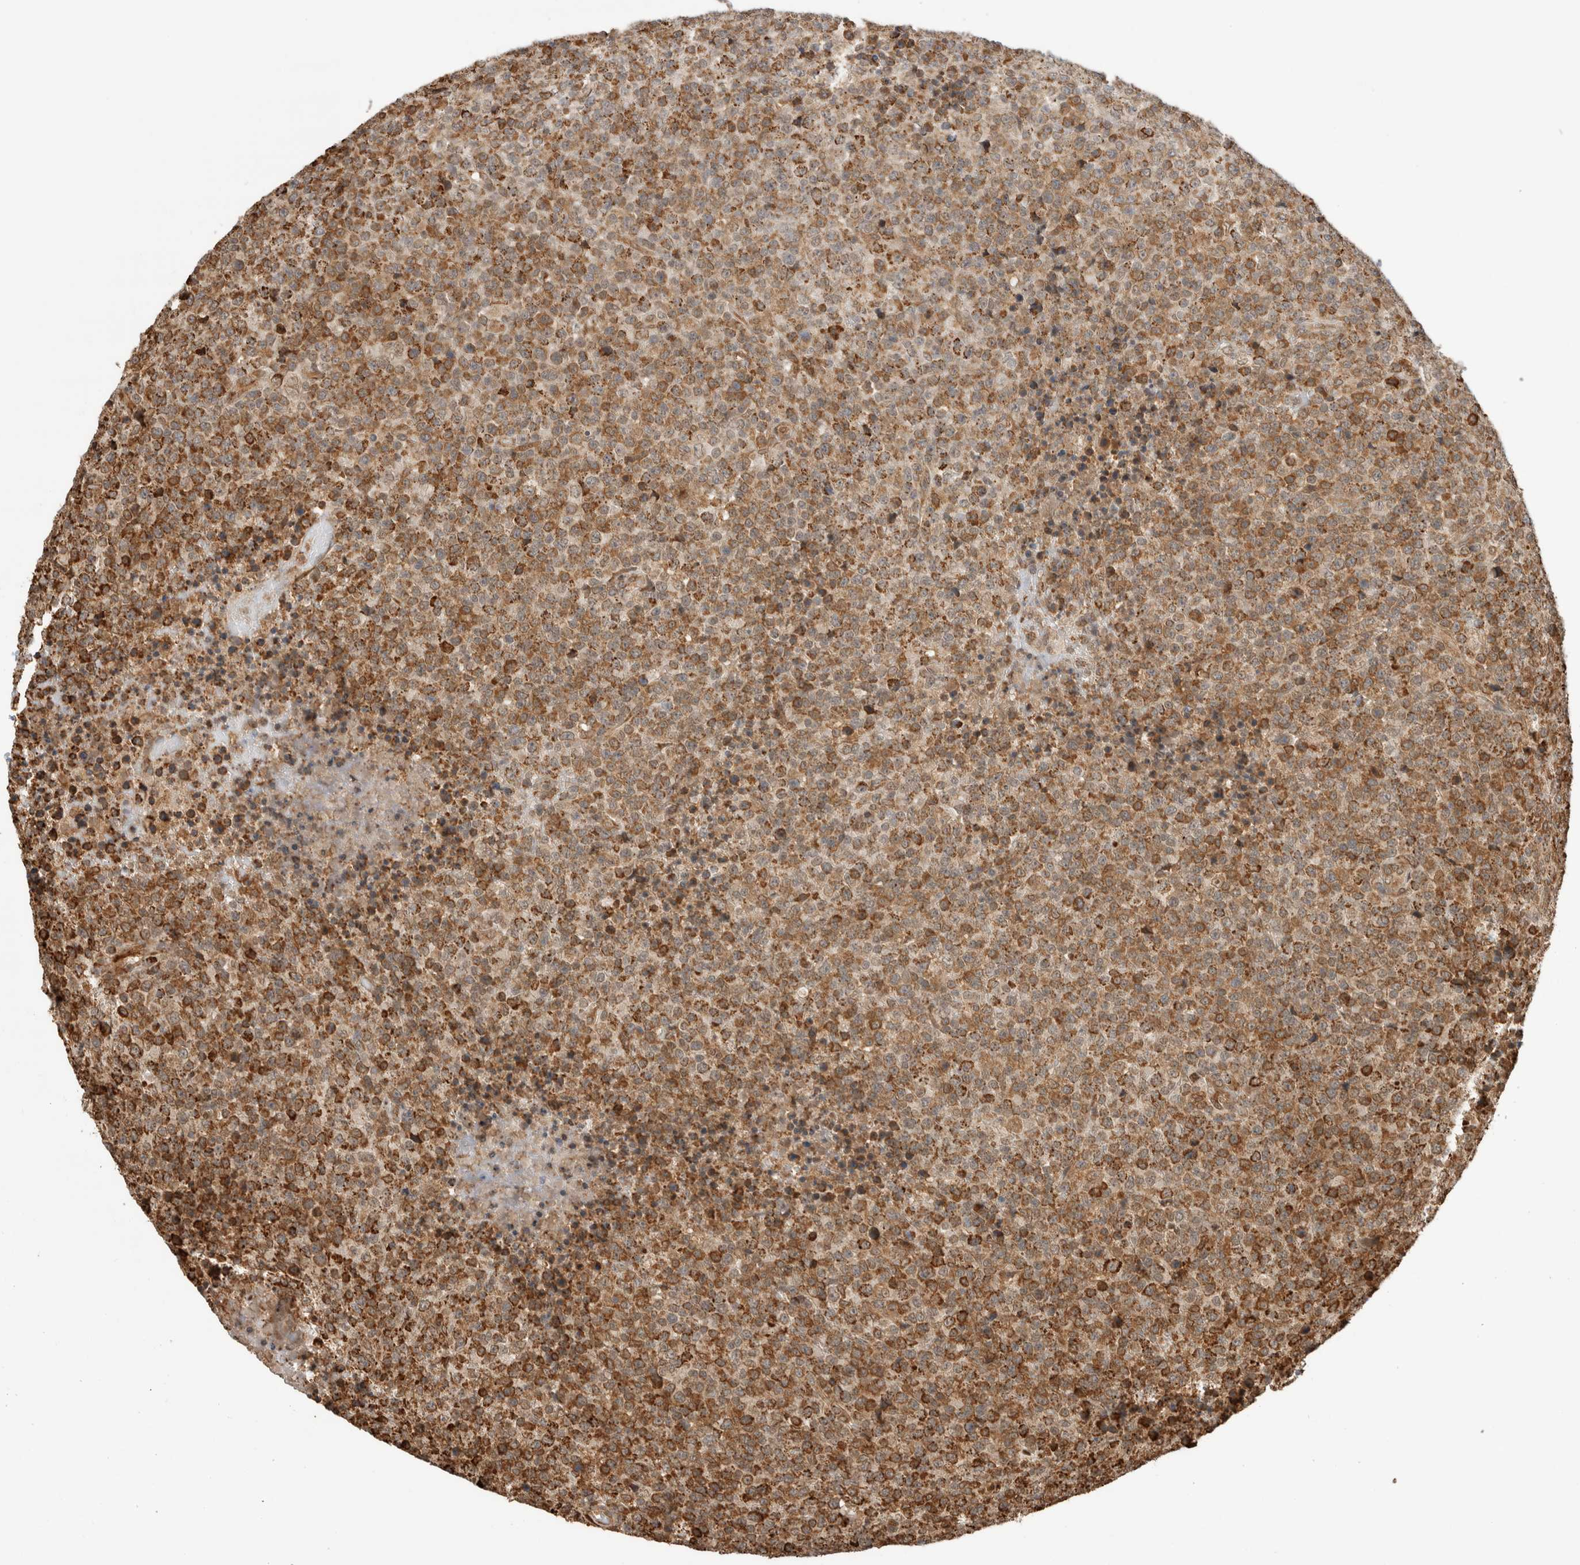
{"staining": {"intensity": "moderate", "quantity": ">75%", "location": "cytoplasmic/membranous"}, "tissue": "lymphoma", "cell_type": "Tumor cells", "image_type": "cancer", "snomed": [{"axis": "morphology", "description": "Malignant lymphoma, non-Hodgkin's type, High grade"}, {"axis": "topography", "description": "Lymph node"}], "caption": "Immunohistochemical staining of lymphoma demonstrates medium levels of moderate cytoplasmic/membranous protein staining in approximately >75% of tumor cells.", "gene": "MS4A7", "patient": {"sex": "male", "age": 13}}